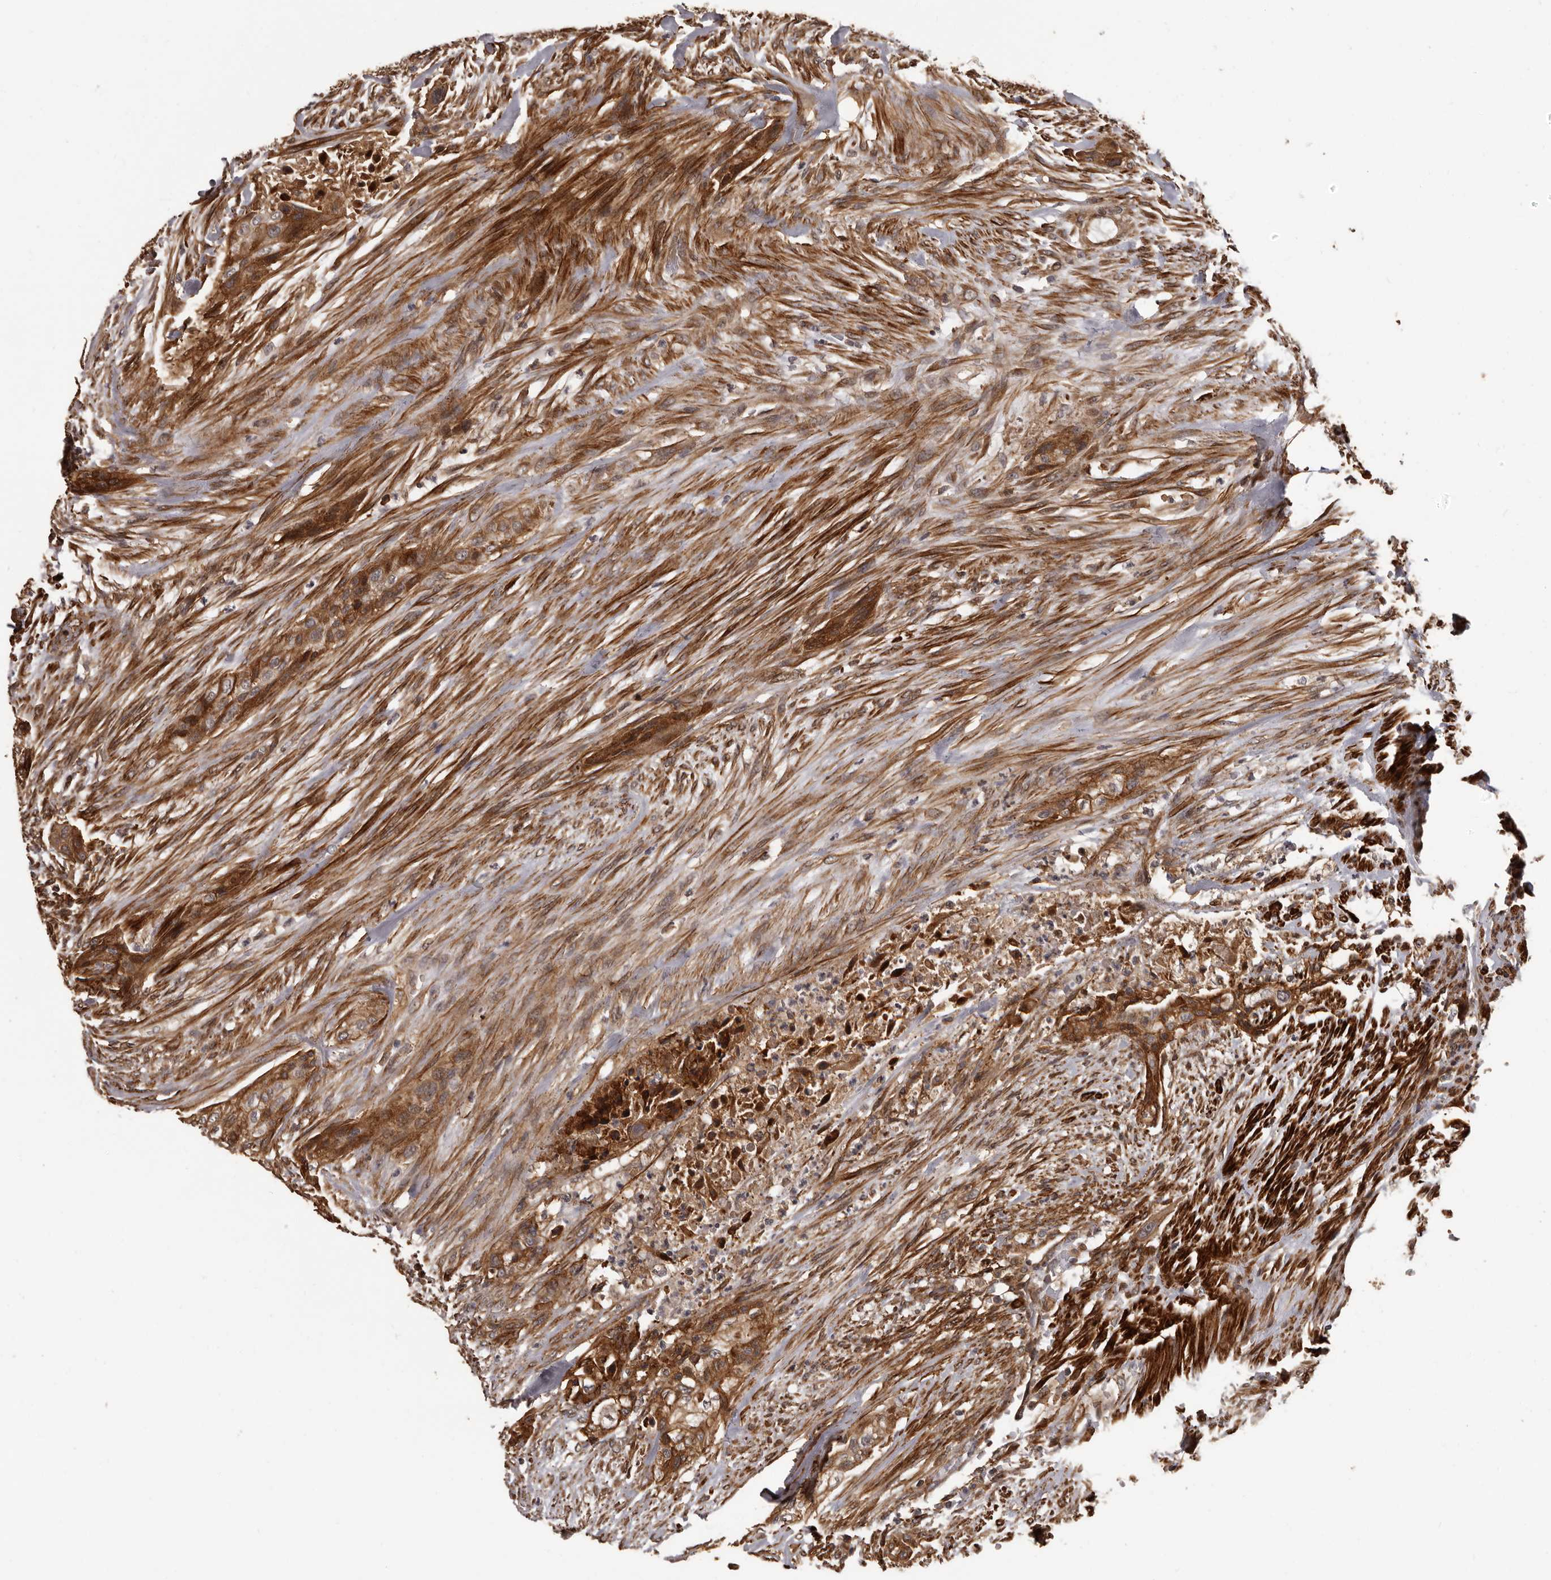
{"staining": {"intensity": "moderate", "quantity": ">75%", "location": "cytoplasmic/membranous"}, "tissue": "urothelial cancer", "cell_type": "Tumor cells", "image_type": "cancer", "snomed": [{"axis": "morphology", "description": "Urothelial carcinoma, High grade"}, {"axis": "topography", "description": "Urinary bladder"}], "caption": "Immunohistochemistry (IHC) photomicrograph of urothelial cancer stained for a protein (brown), which demonstrates medium levels of moderate cytoplasmic/membranous staining in about >75% of tumor cells.", "gene": "SLITRK6", "patient": {"sex": "male", "age": 35}}